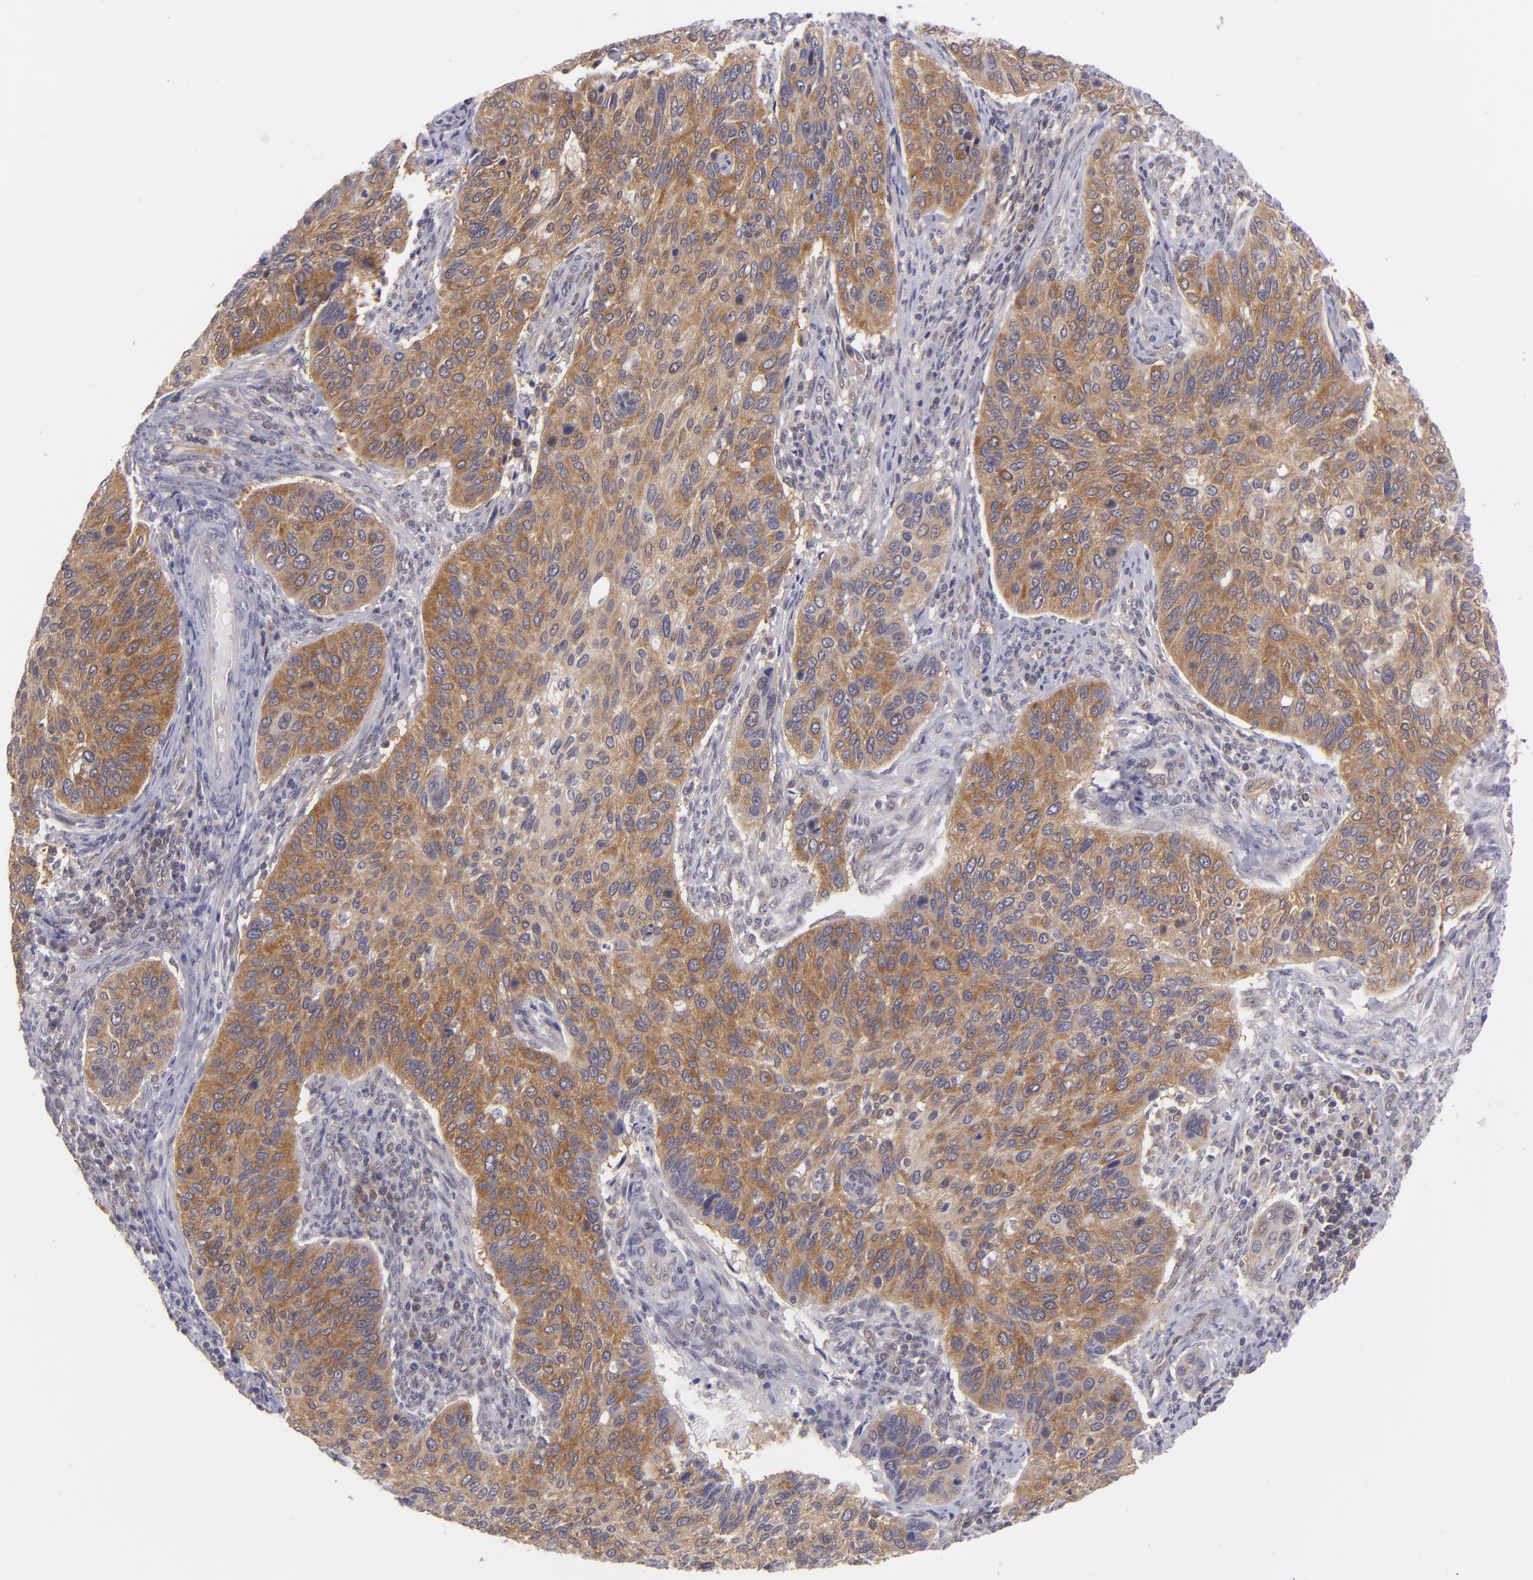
{"staining": {"intensity": "strong", "quantity": ">75%", "location": "cytoplasmic/membranous"}, "tissue": "cervical cancer", "cell_type": "Tumor cells", "image_type": "cancer", "snomed": [{"axis": "morphology", "description": "Adenocarcinoma, NOS"}, {"axis": "topography", "description": "Cervix"}], "caption": "This micrograph reveals cervical cancer stained with immunohistochemistry (IHC) to label a protein in brown. The cytoplasmic/membranous of tumor cells show strong positivity for the protein. Nuclei are counter-stained blue.", "gene": "PTPN13", "patient": {"sex": "female", "age": 29}}